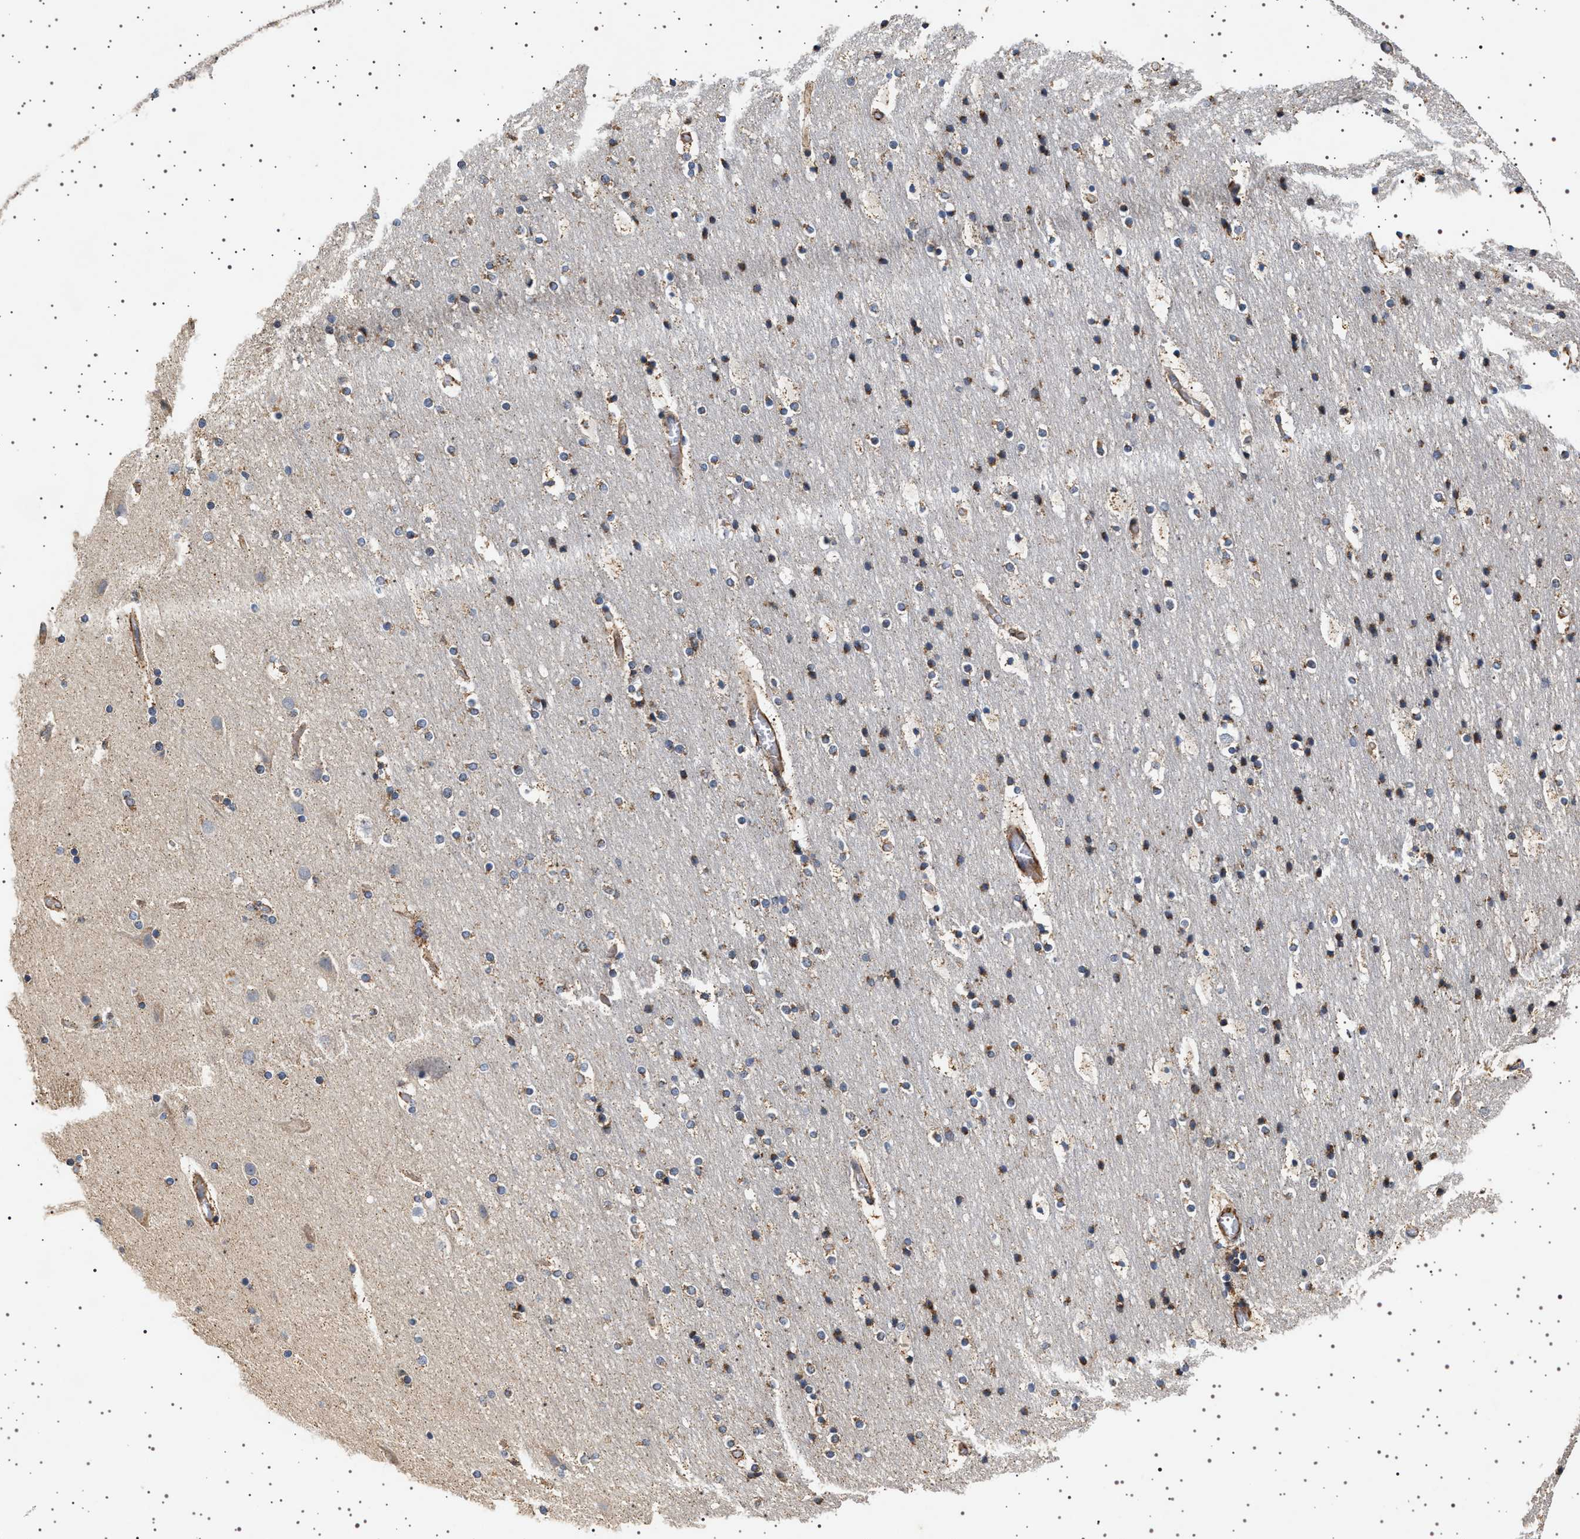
{"staining": {"intensity": "strong", "quantity": "25%-75%", "location": "cytoplasmic/membranous"}, "tissue": "cerebral cortex", "cell_type": "Endothelial cells", "image_type": "normal", "snomed": [{"axis": "morphology", "description": "Normal tissue, NOS"}, {"axis": "topography", "description": "Cerebral cortex"}], "caption": "Endothelial cells reveal high levels of strong cytoplasmic/membranous positivity in about 25%-75% of cells in unremarkable cerebral cortex.", "gene": "TRUB2", "patient": {"sex": "male", "age": 57}}